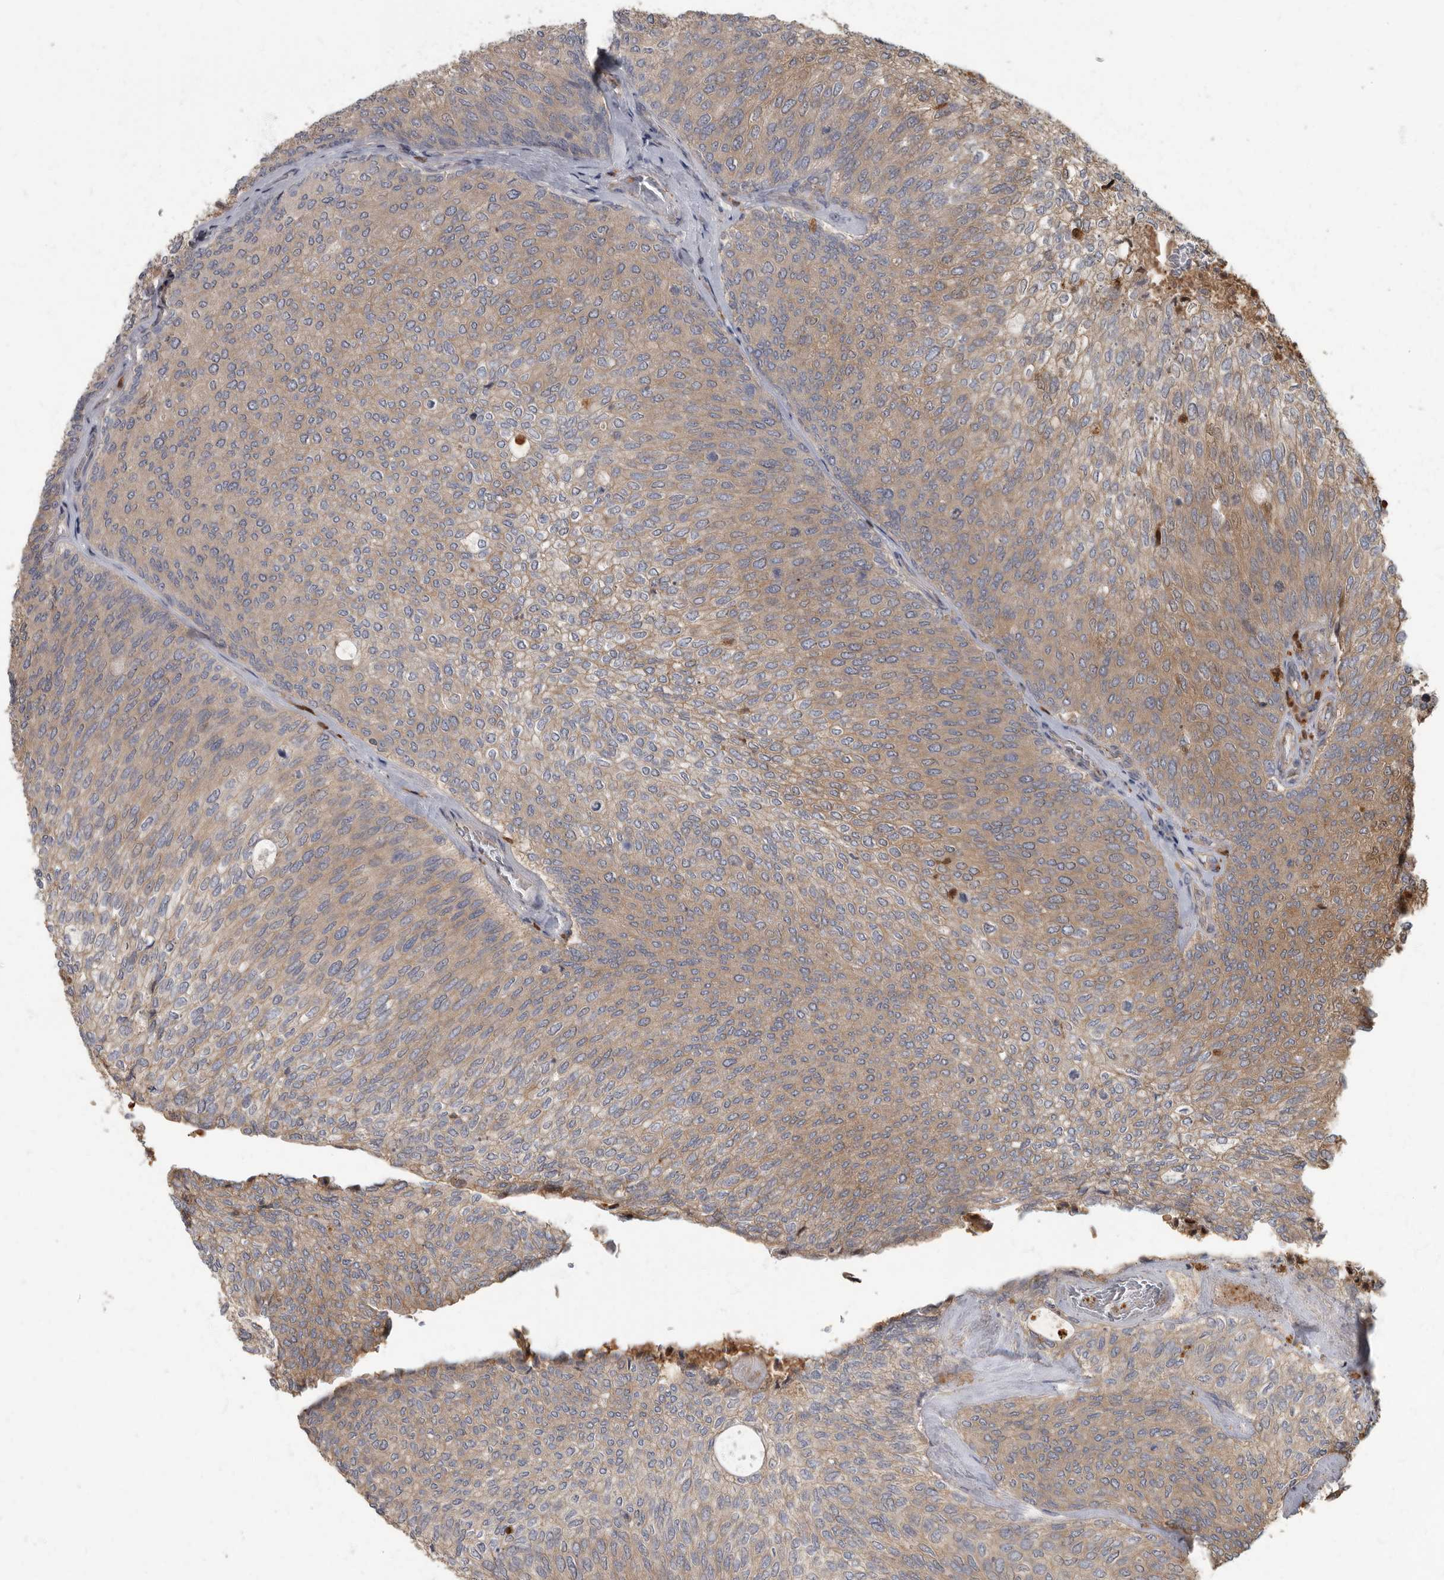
{"staining": {"intensity": "moderate", "quantity": ">75%", "location": "cytoplasmic/membranous"}, "tissue": "urothelial cancer", "cell_type": "Tumor cells", "image_type": "cancer", "snomed": [{"axis": "morphology", "description": "Urothelial carcinoma, Low grade"}, {"axis": "topography", "description": "Urinary bladder"}], "caption": "Tumor cells exhibit moderate cytoplasmic/membranous positivity in about >75% of cells in low-grade urothelial carcinoma.", "gene": "DAAM1", "patient": {"sex": "female", "age": 79}}